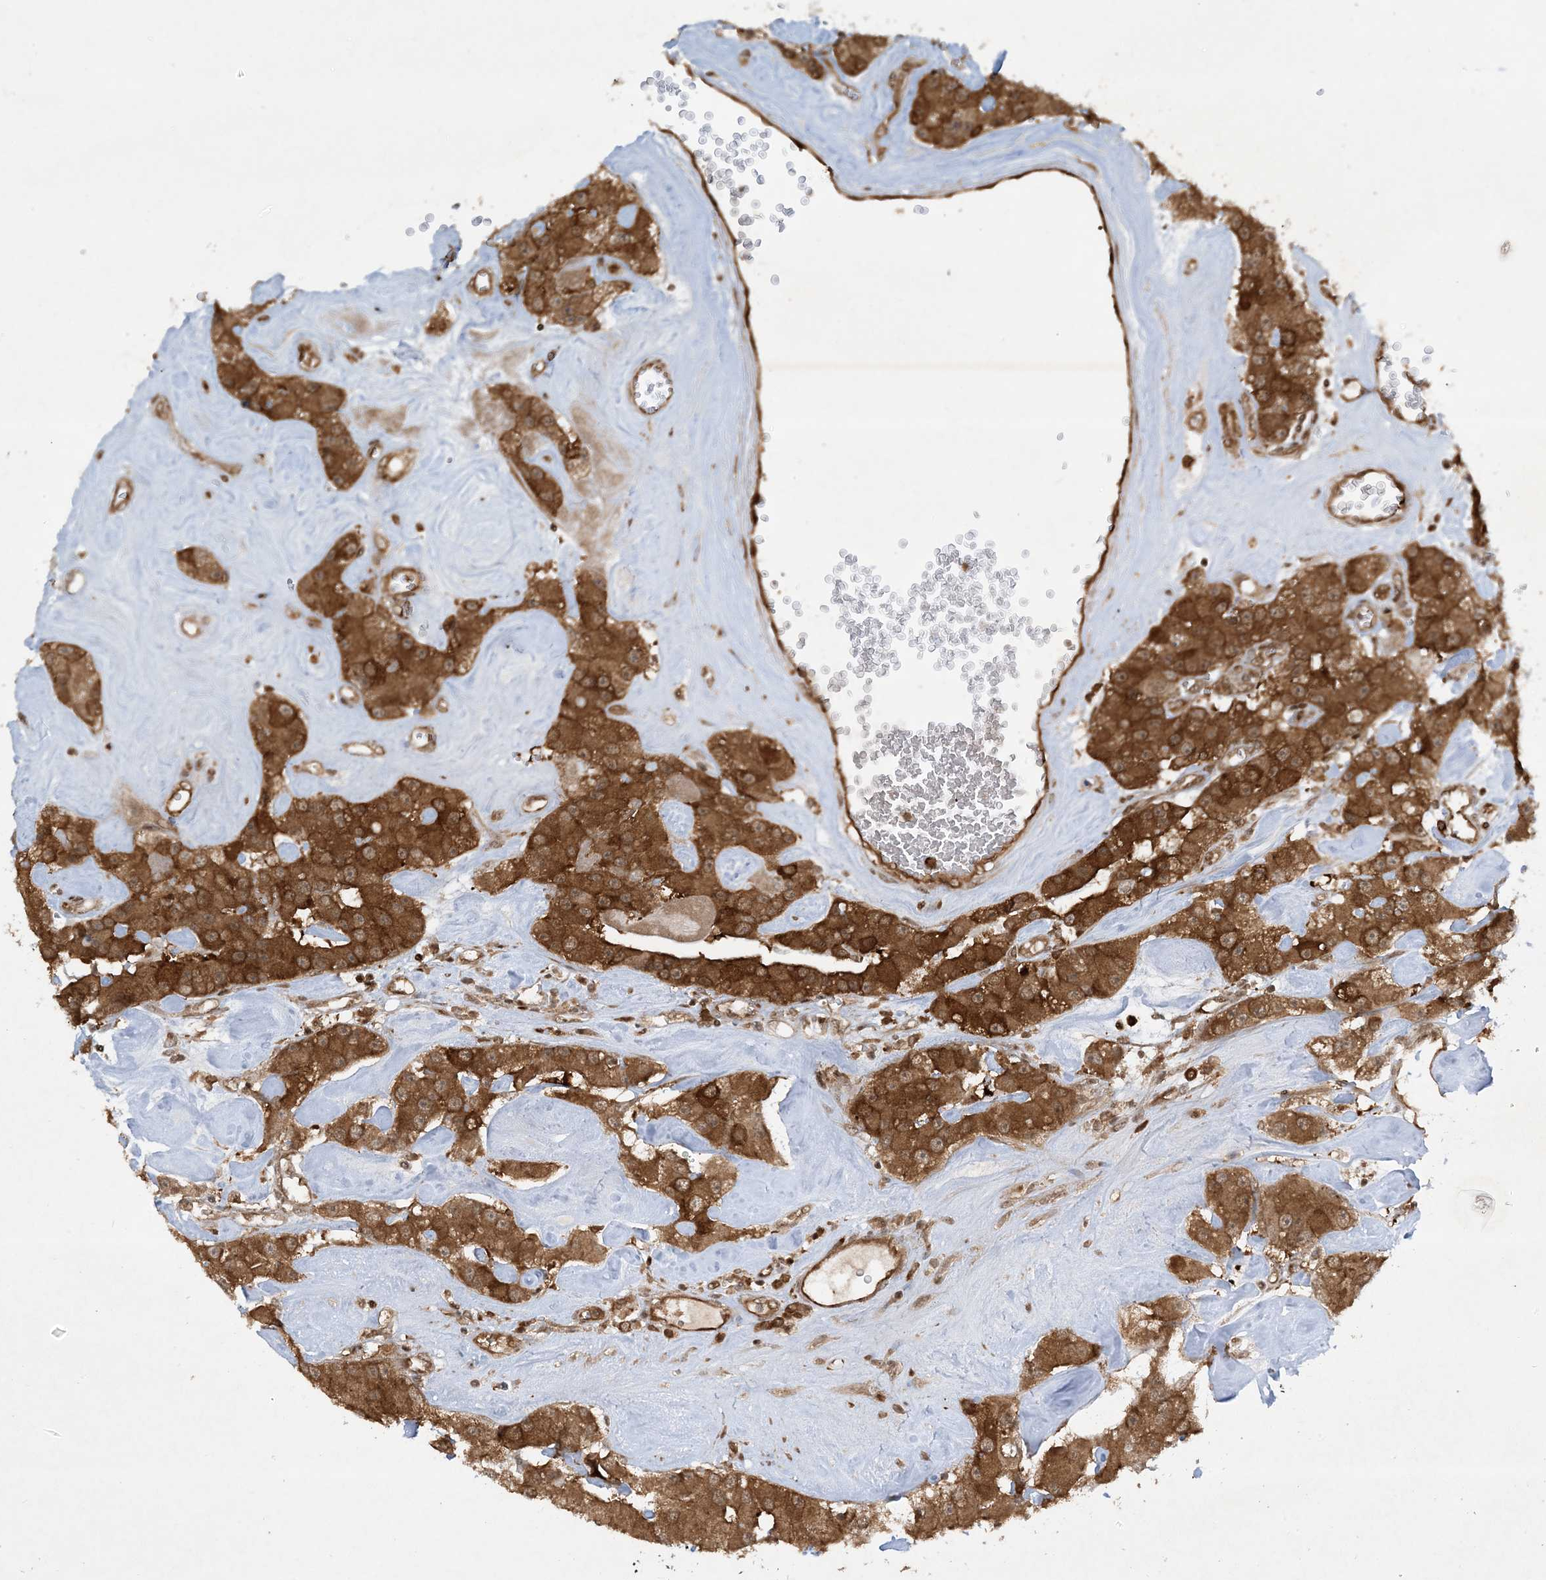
{"staining": {"intensity": "strong", "quantity": ">75%", "location": "cytoplasmic/membranous"}, "tissue": "carcinoid", "cell_type": "Tumor cells", "image_type": "cancer", "snomed": [{"axis": "morphology", "description": "Carcinoid, malignant, NOS"}, {"axis": "topography", "description": "Pancreas"}], "caption": "Immunohistochemistry image of carcinoid (malignant) stained for a protein (brown), which demonstrates high levels of strong cytoplasmic/membranous staining in approximately >75% of tumor cells.", "gene": "CERT1", "patient": {"sex": "male", "age": 41}}